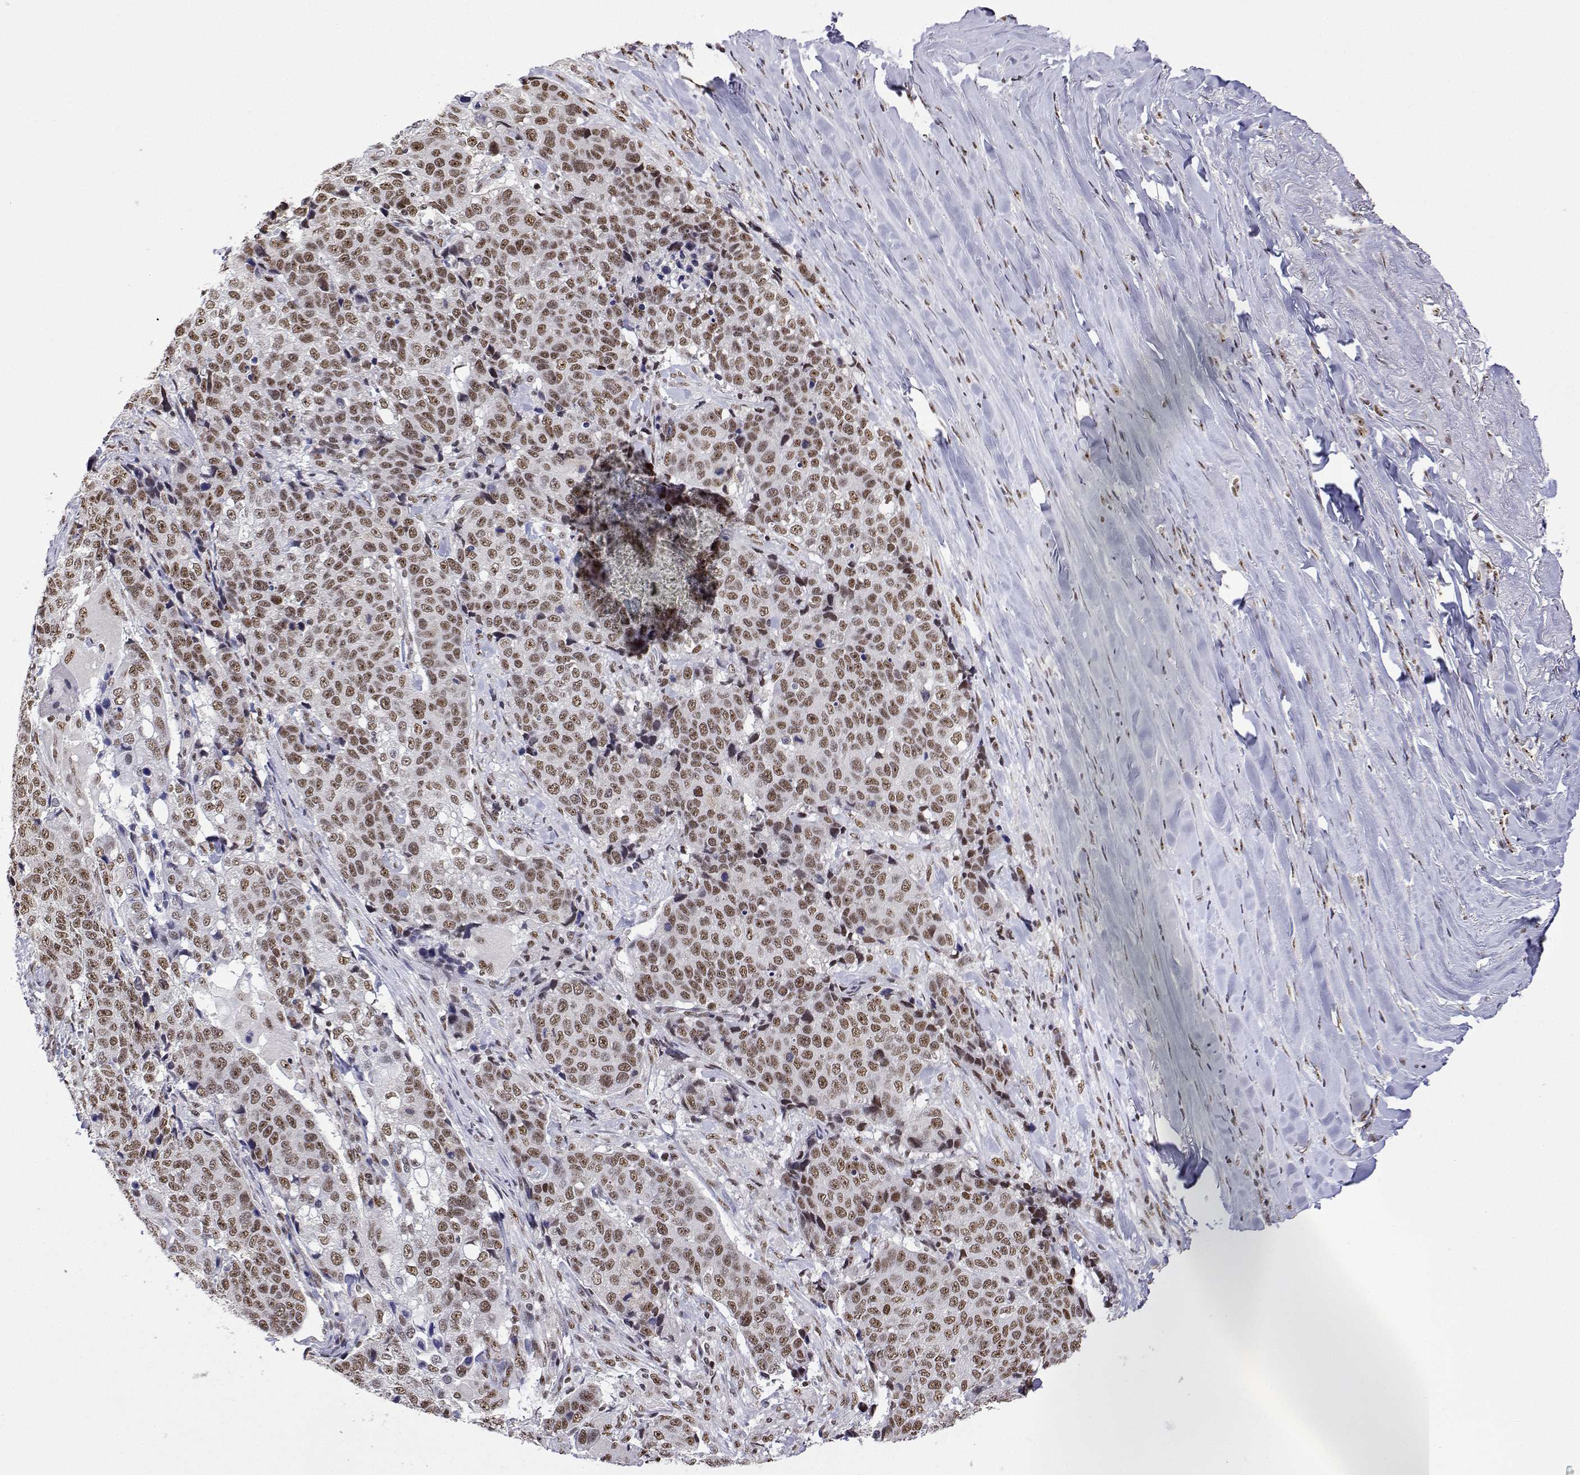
{"staining": {"intensity": "moderate", "quantity": ">75%", "location": "nuclear"}, "tissue": "lung cancer", "cell_type": "Tumor cells", "image_type": "cancer", "snomed": [{"axis": "morphology", "description": "Squamous cell carcinoma, NOS"}, {"axis": "topography", "description": "Lymph node"}, {"axis": "topography", "description": "Lung"}], "caption": "This image shows squamous cell carcinoma (lung) stained with IHC to label a protein in brown. The nuclear of tumor cells show moderate positivity for the protein. Nuclei are counter-stained blue.", "gene": "ADAR", "patient": {"sex": "male", "age": 61}}